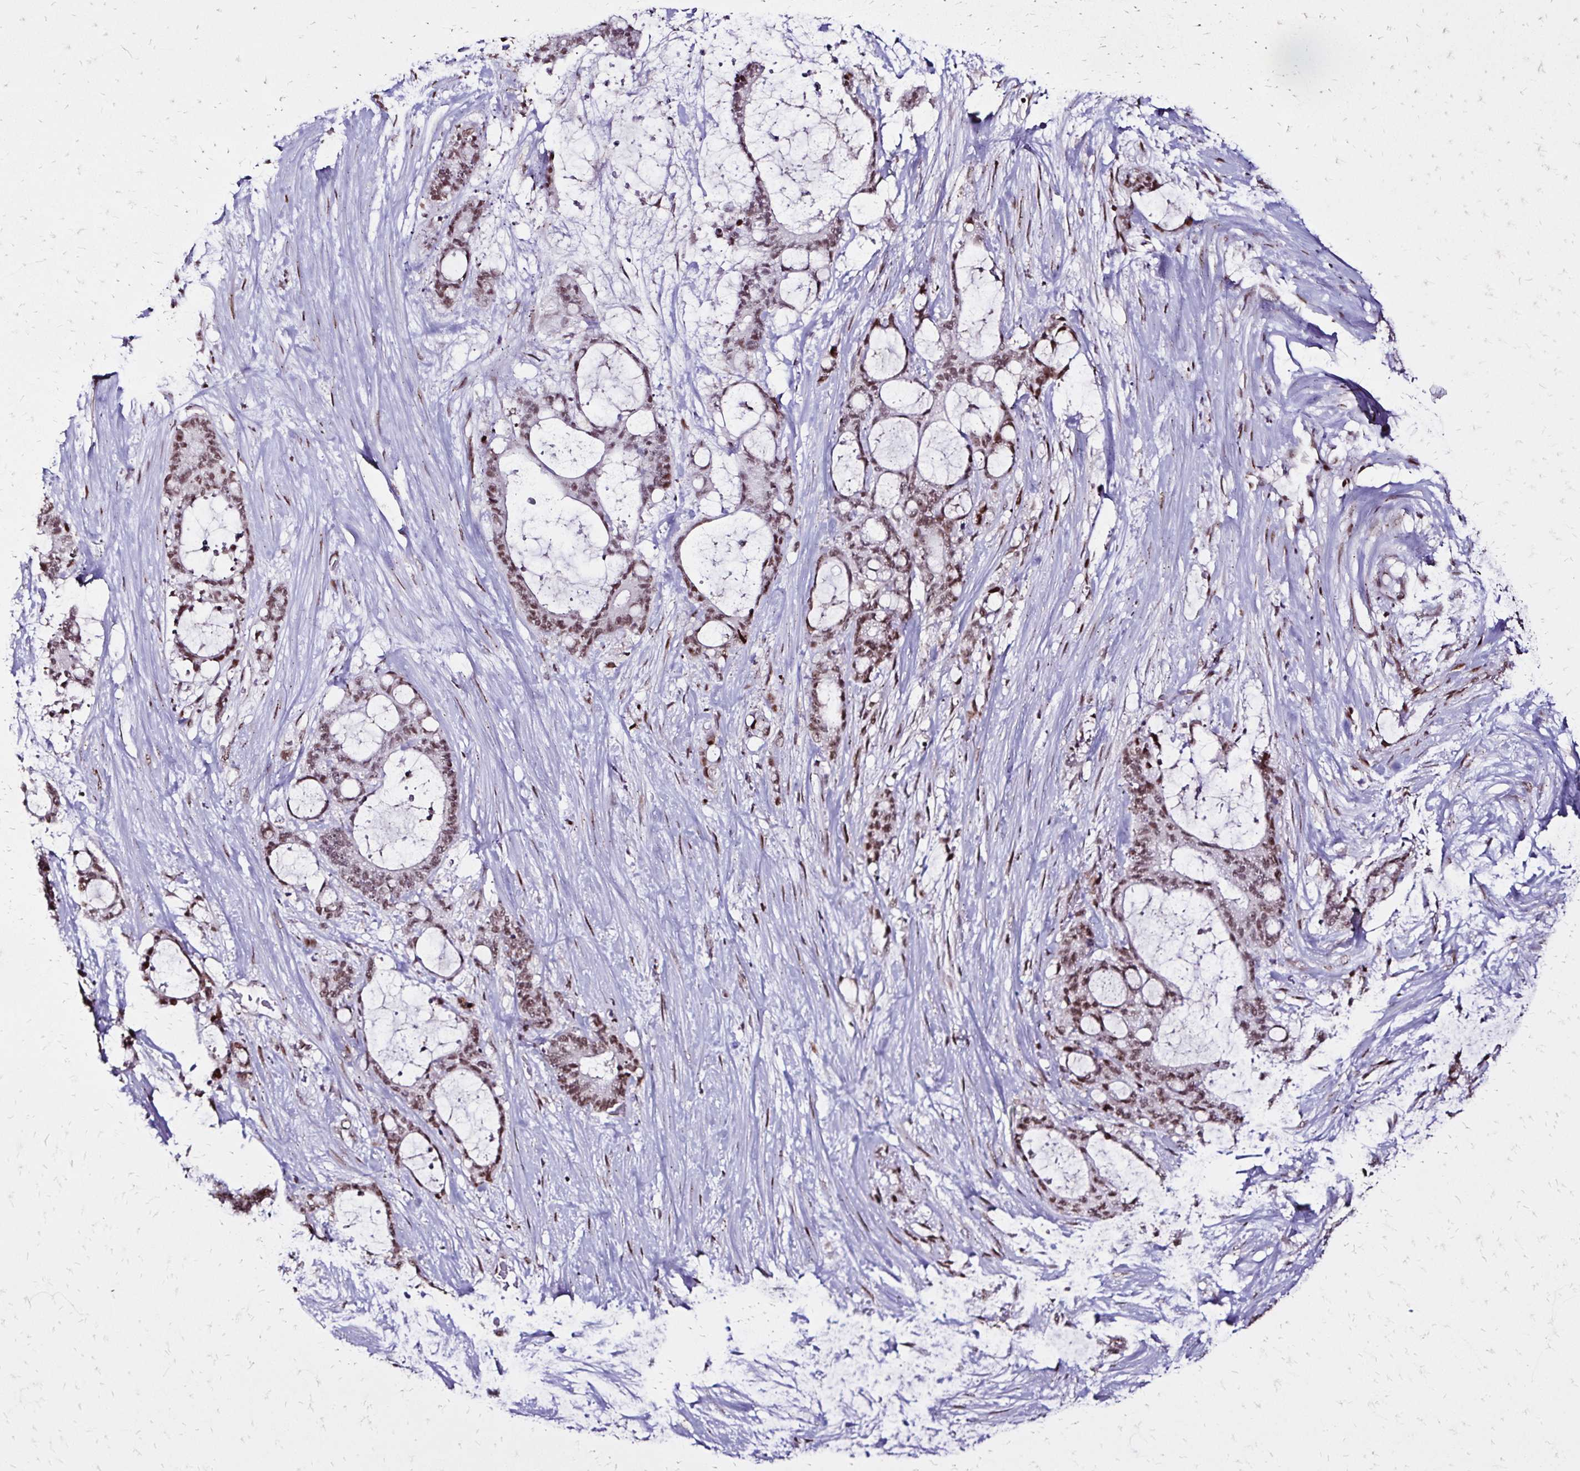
{"staining": {"intensity": "moderate", "quantity": ">75%", "location": "nuclear"}, "tissue": "liver cancer", "cell_type": "Tumor cells", "image_type": "cancer", "snomed": [{"axis": "morphology", "description": "Normal tissue, NOS"}, {"axis": "morphology", "description": "Cholangiocarcinoma"}, {"axis": "topography", "description": "Liver"}, {"axis": "topography", "description": "Peripheral nerve tissue"}], "caption": "Immunohistochemistry staining of liver cancer, which demonstrates medium levels of moderate nuclear expression in approximately >75% of tumor cells indicating moderate nuclear protein positivity. The staining was performed using DAB (brown) for protein detection and nuclei were counterstained in hematoxylin (blue).", "gene": "TOB1", "patient": {"sex": "female", "age": 73}}